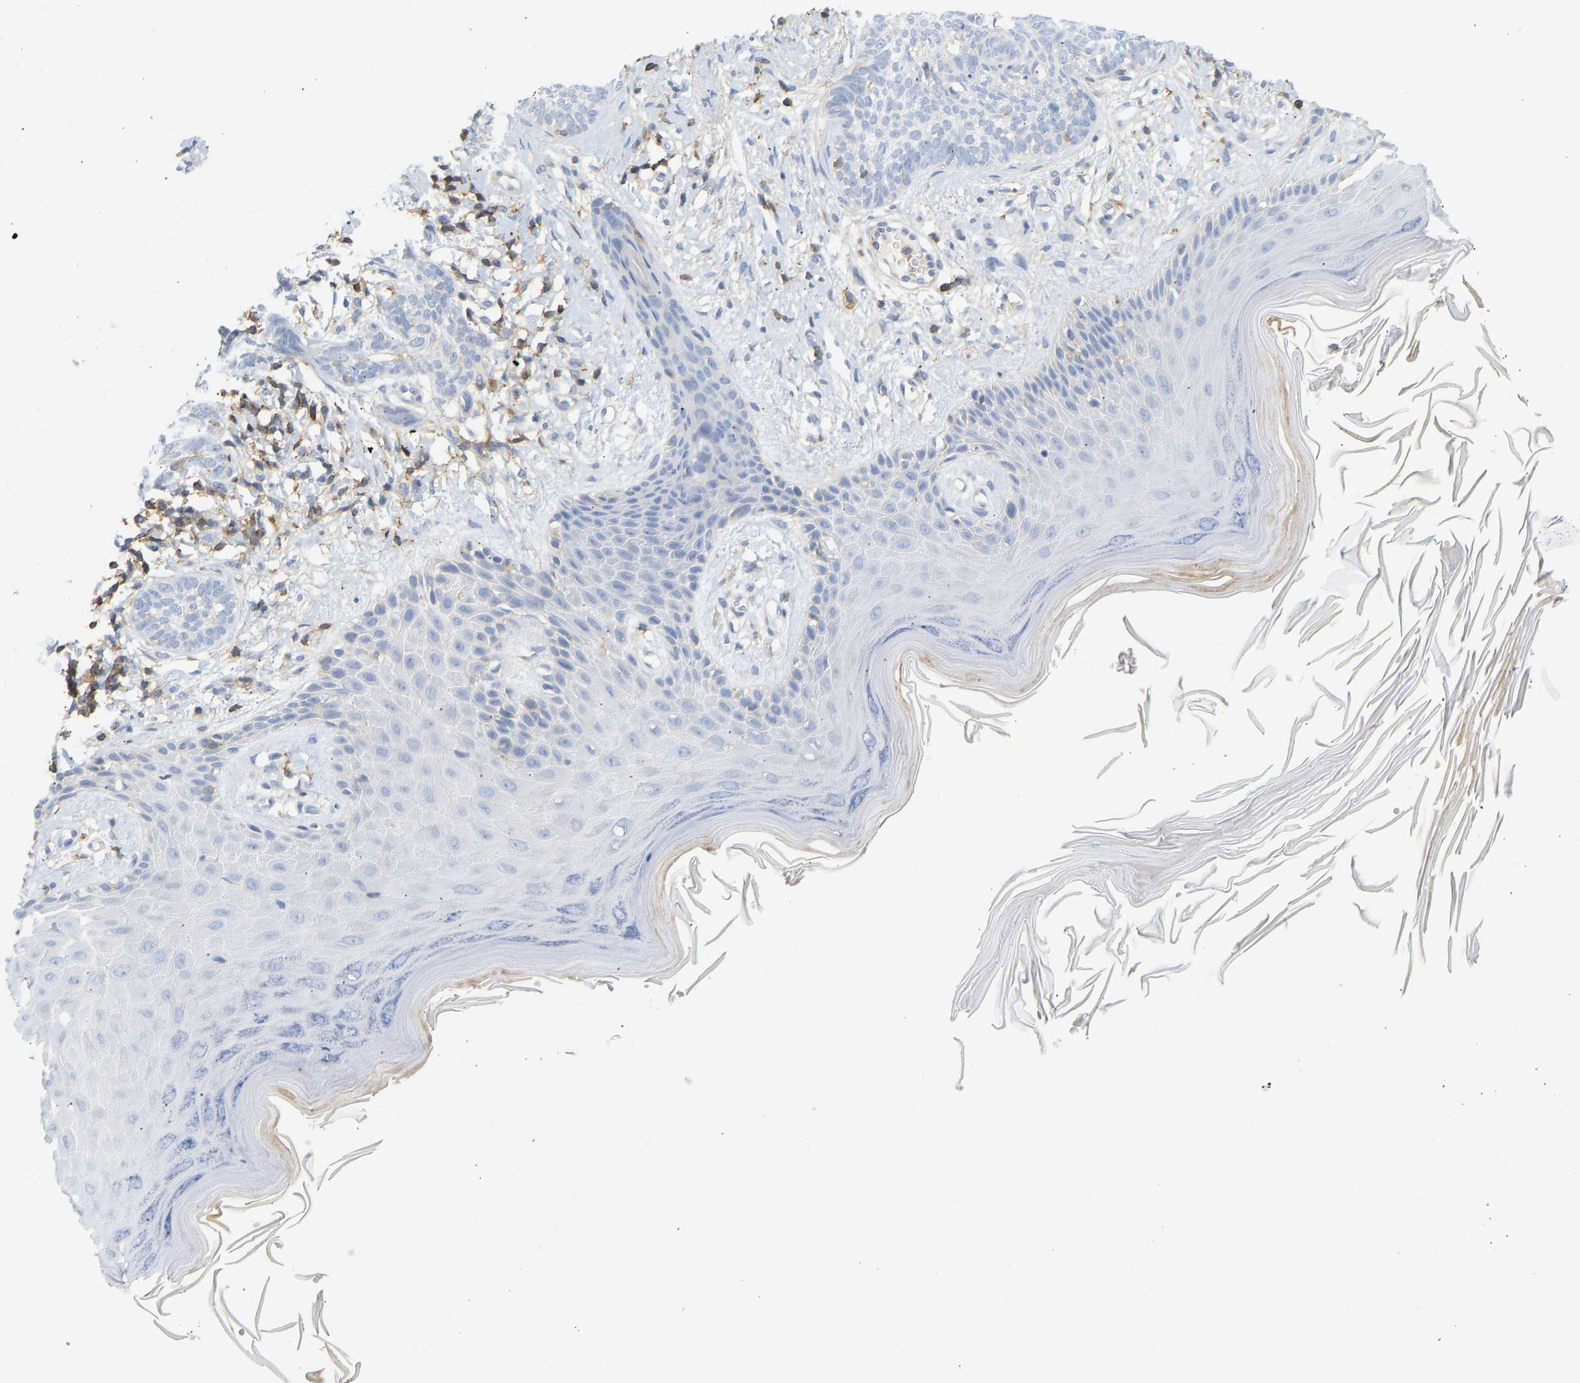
{"staining": {"intensity": "negative", "quantity": "none", "location": "none"}, "tissue": "skin cancer", "cell_type": "Tumor cells", "image_type": "cancer", "snomed": [{"axis": "morphology", "description": "Basal cell carcinoma"}, {"axis": "topography", "description": "Skin"}], "caption": "There is no significant staining in tumor cells of skin cancer.", "gene": "BVES", "patient": {"sex": "female", "age": 59}}